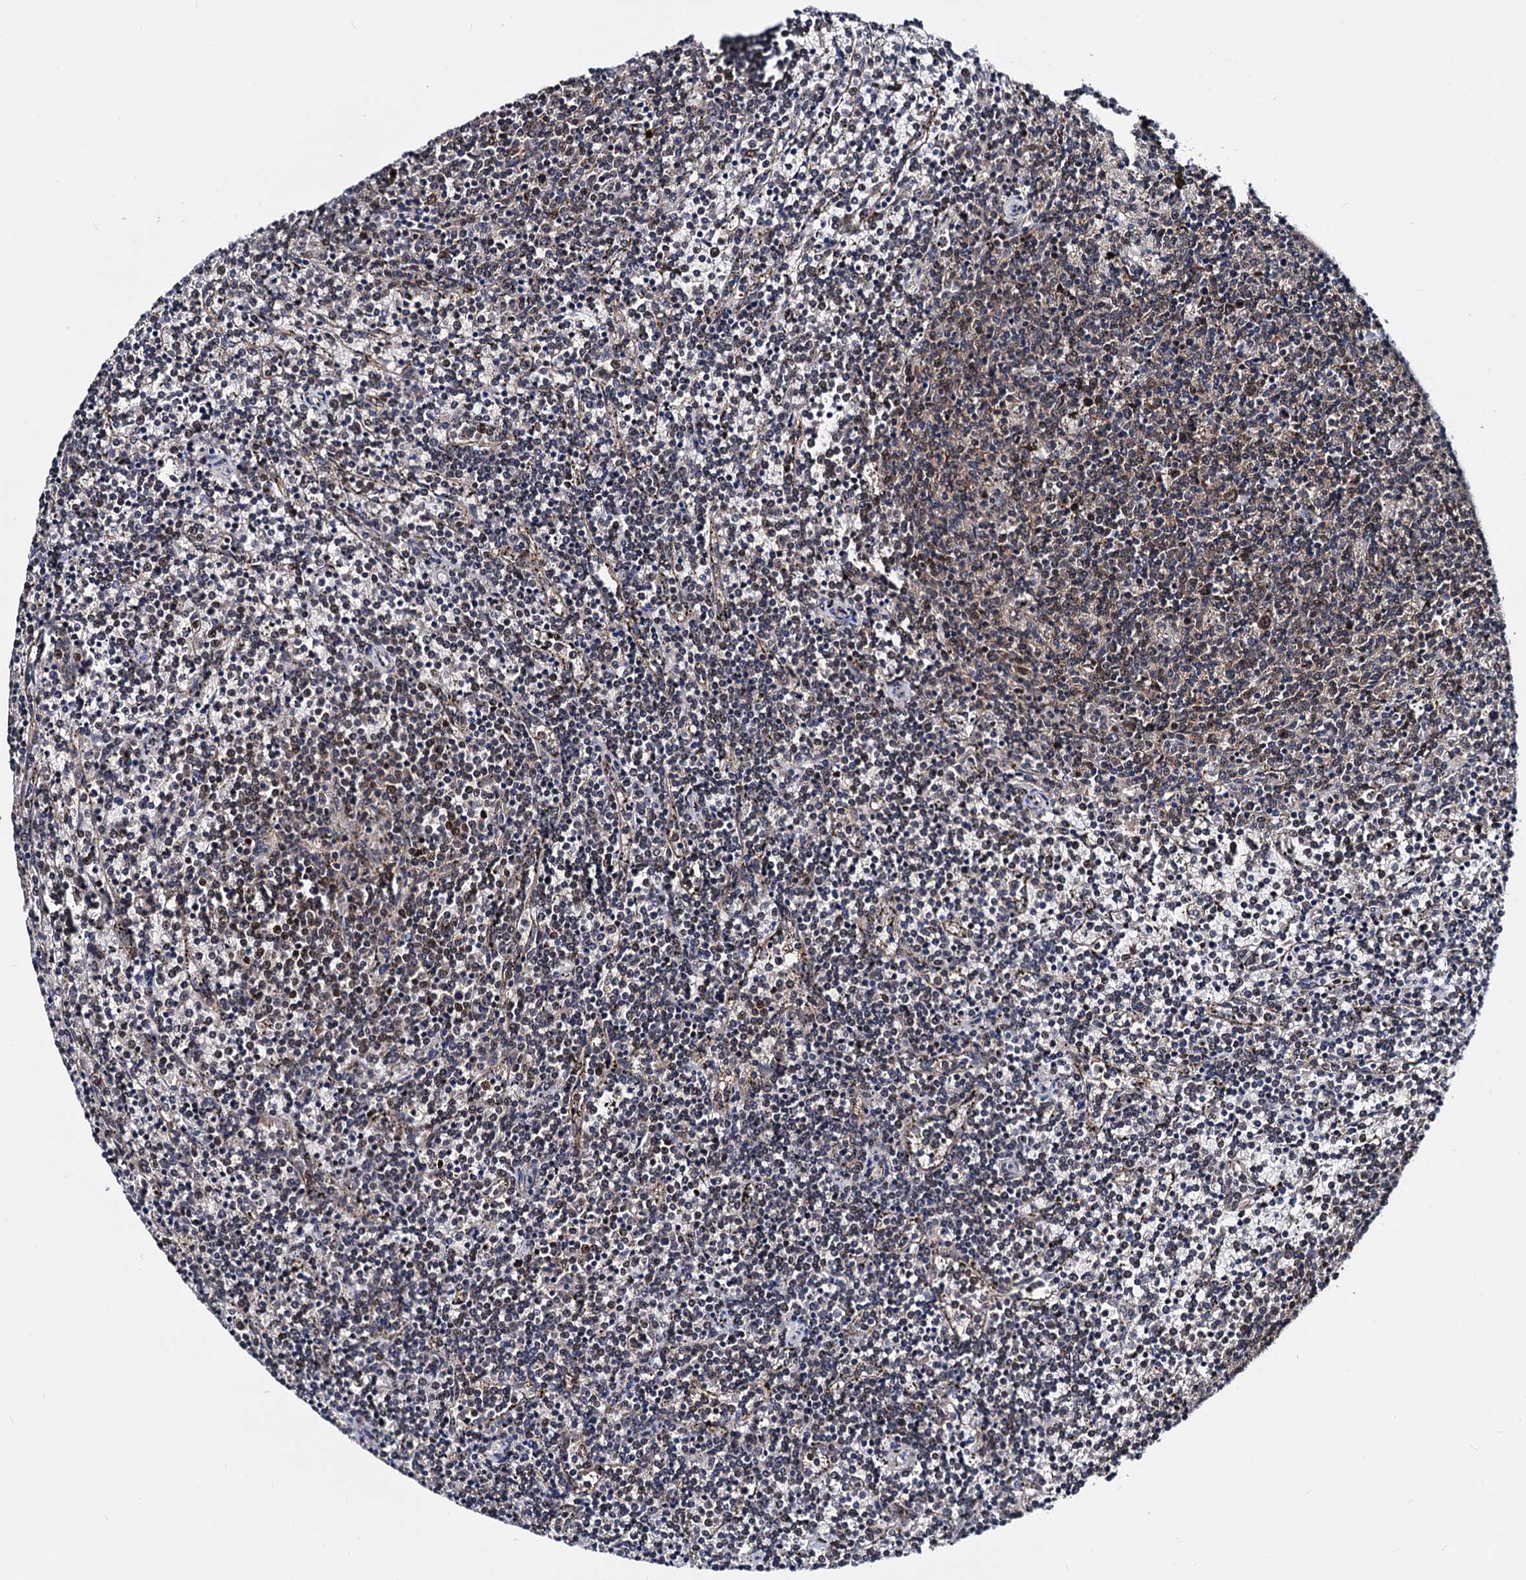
{"staining": {"intensity": "weak", "quantity": "25%-75%", "location": "cytoplasmic/membranous"}, "tissue": "lymphoma", "cell_type": "Tumor cells", "image_type": "cancer", "snomed": [{"axis": "morphology", "description": "Malignant lymphoma, non-Hodgkin's type, Low grade"}, {"axis": "topography", "description": "Spleen"}], "caption": "IHC (DAB) staining of lymphoma displays weak cytoplasmic/membranous protein expression in about 25%-75% of tumor cells.", "gene": "COA4", "patient": {"sex": "female", "age": 50}}